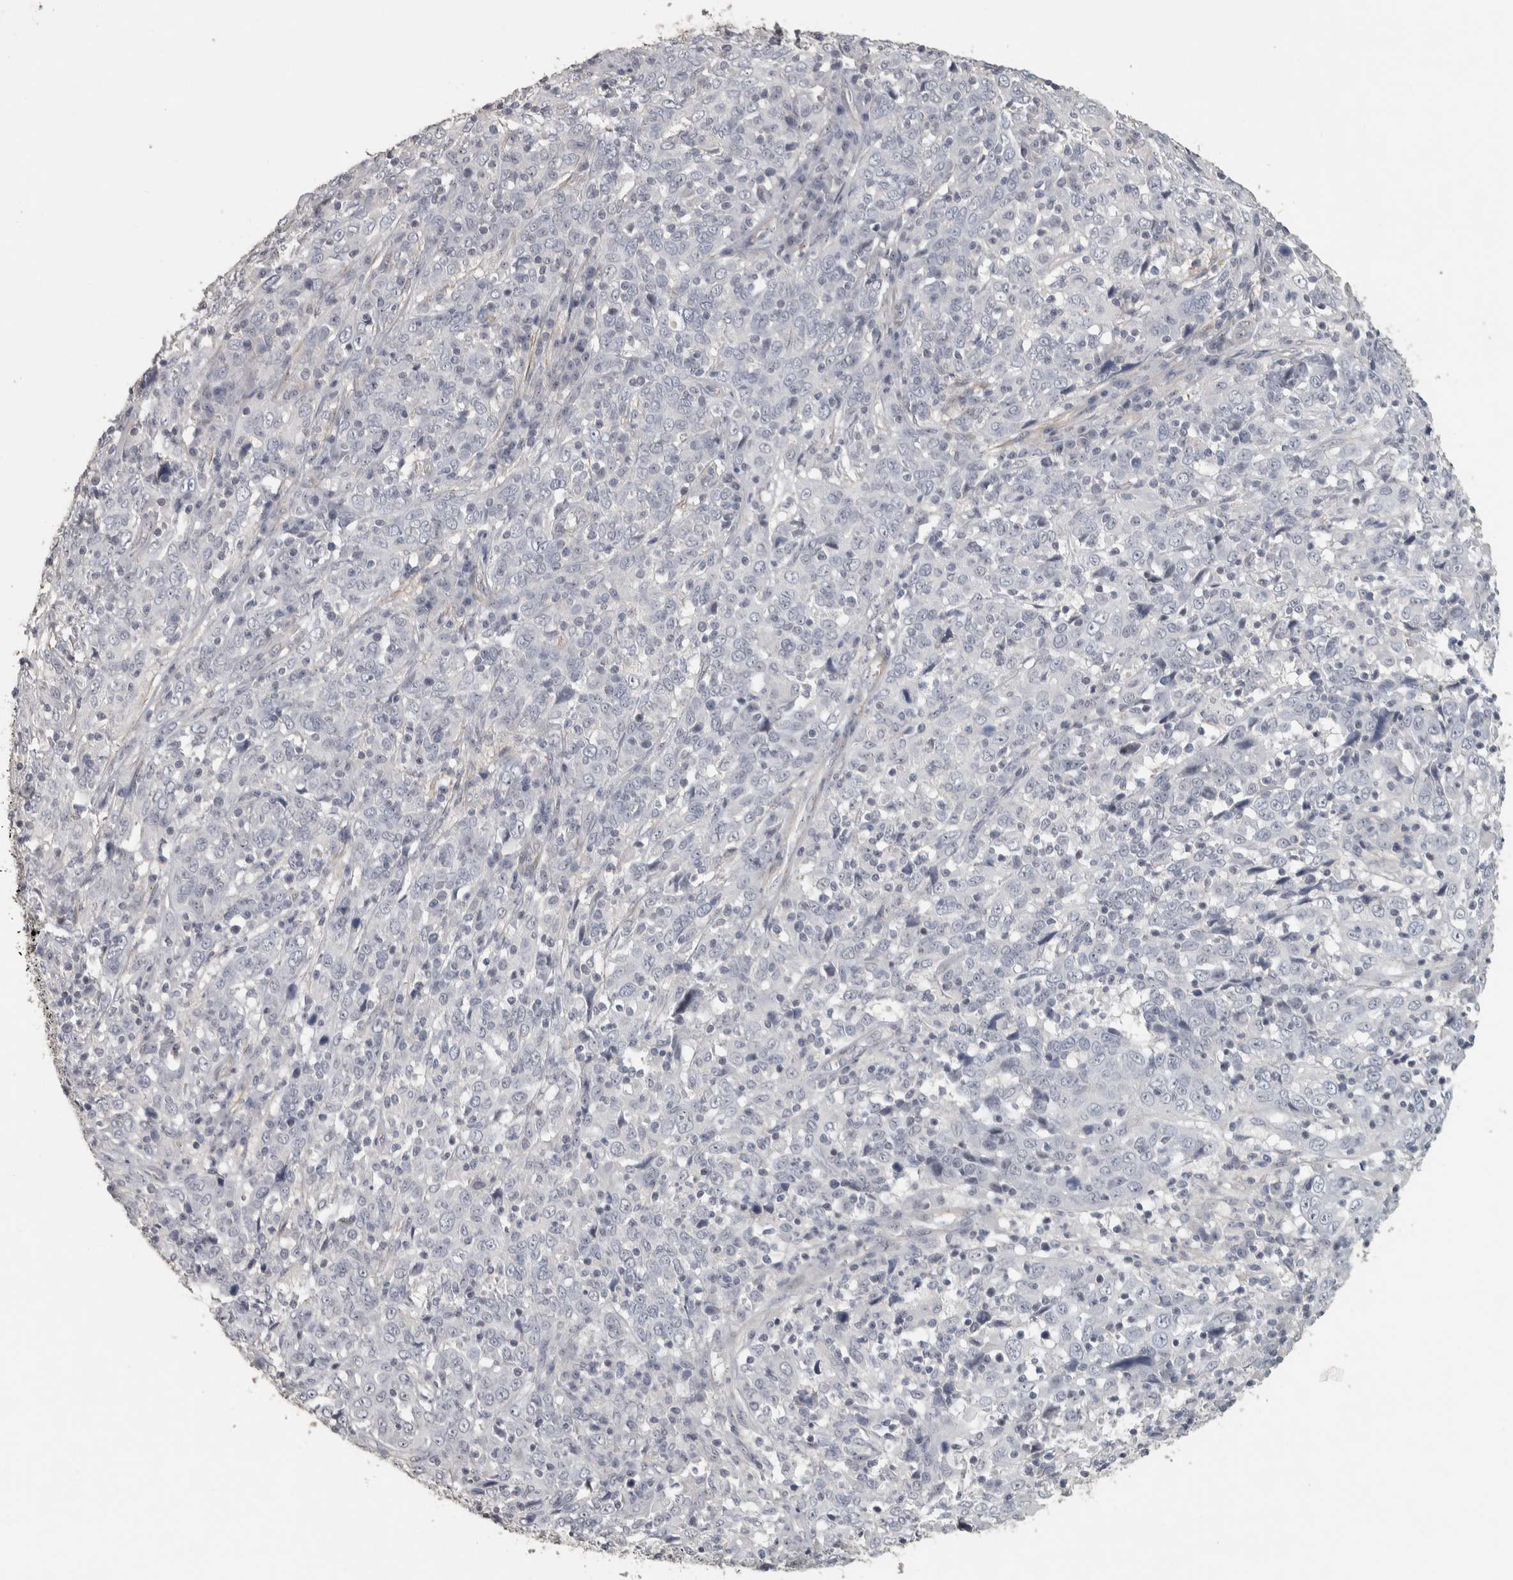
{"staining": {"intensity": "negative", "quantity": "none", "location": "none"}, "tissue": "cervical cancer", "cell_type": "Tumor cells", "image_type": "cancer", "snomed": [{"axis": "morphology", "description": "Squamous cell carcinoma, NOS"}, {"axis": "topography", "description": "Cervix"}], "caption": "Immunohistochemistry micrograph of human cervical cancer stained for a protein (brown), which exhibits no positivity in tumor cells.", "gene": "DCAF10", "patient": {"sex": "female", "age": 46}}